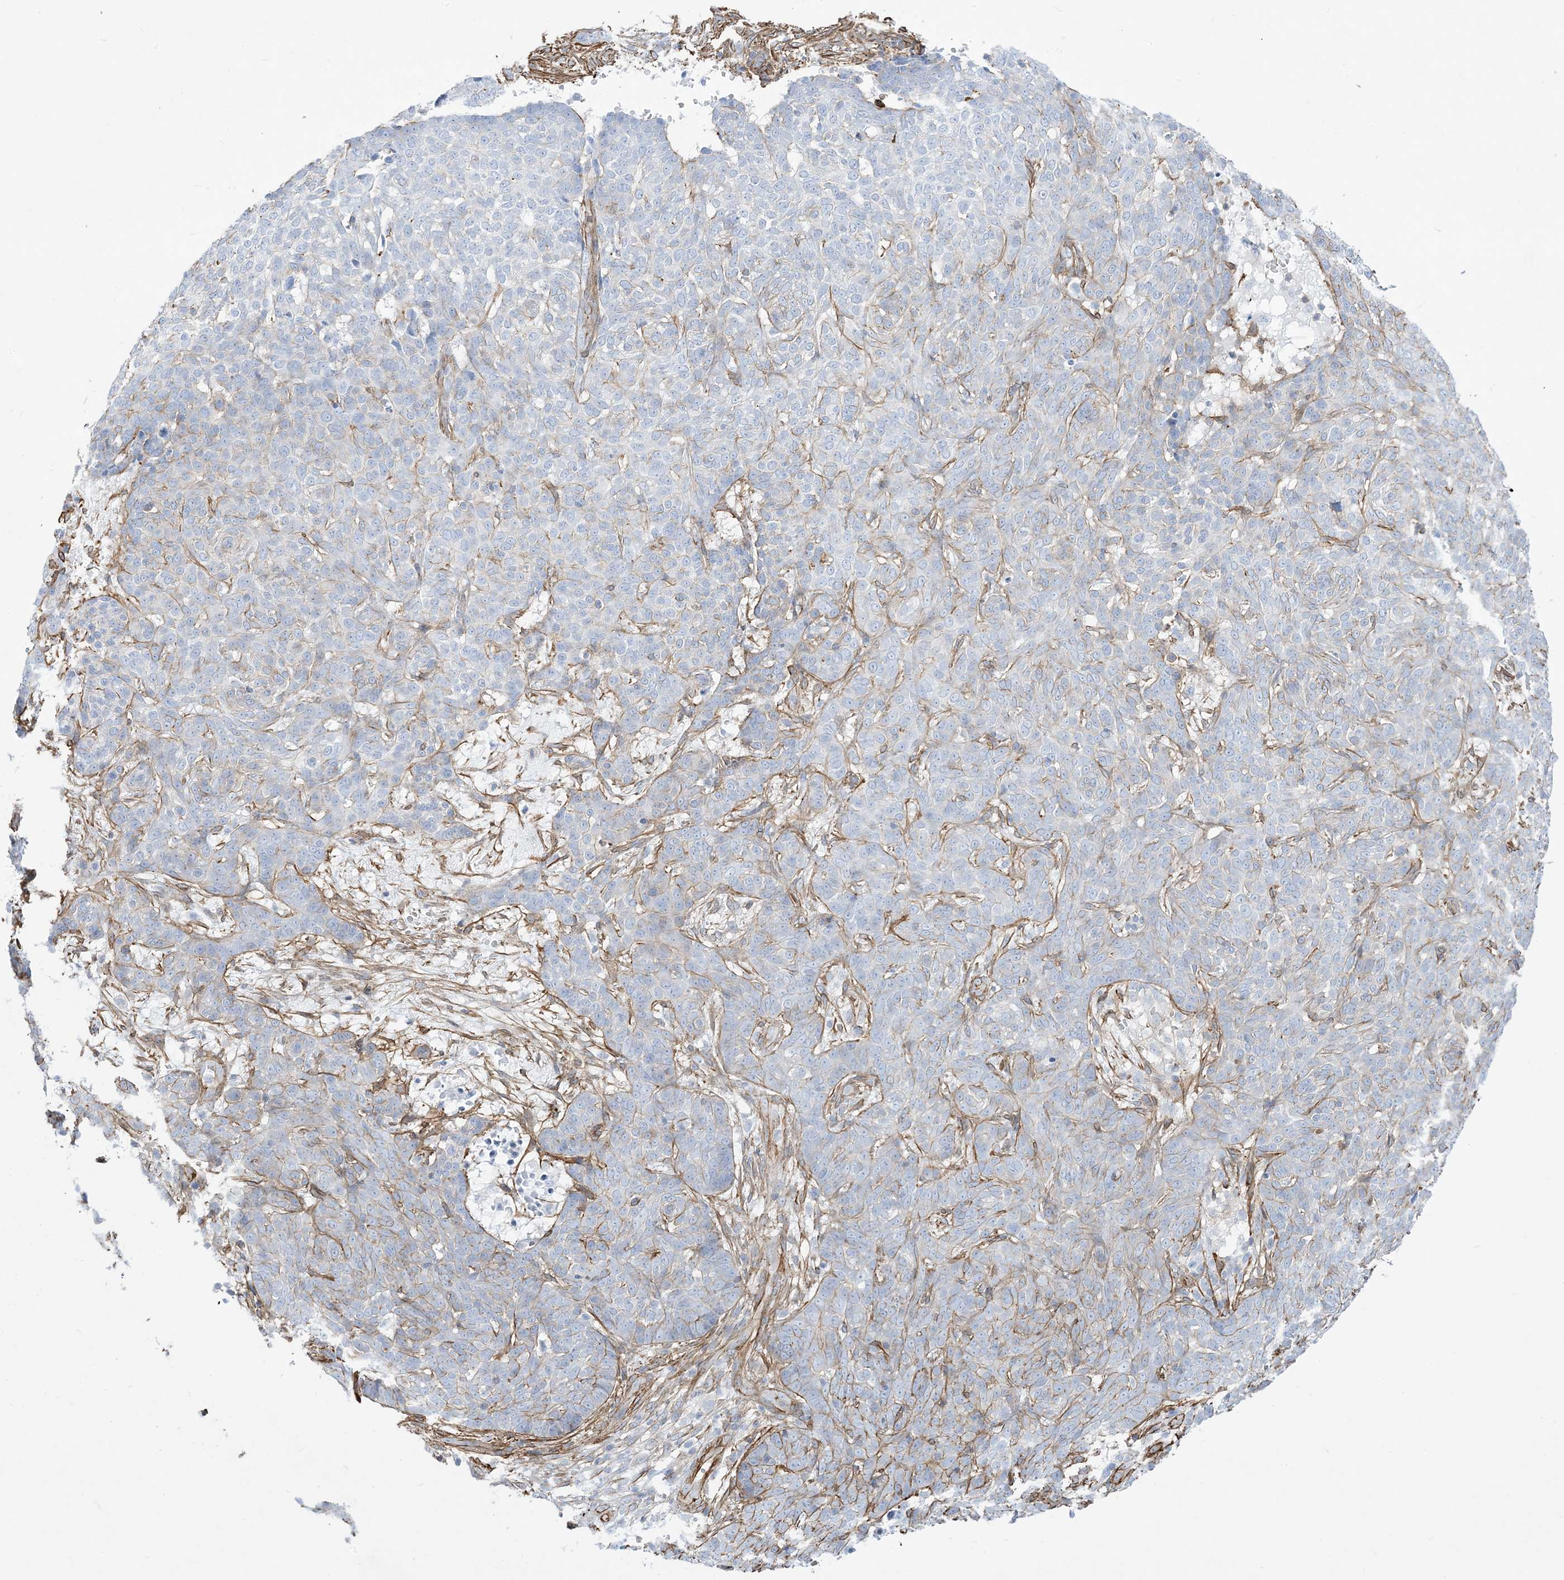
{"staining": {"intensity": "negative", "quantity": "none", "location": "none"}, "tissue": "skin cancer", "cell_type": "Tumor cells", "image_type": "cancer", "snomed": [{"axis": "morphology", "description": "Basal cell carcinoma"}, {"axis": "topography", "description": "Skin"}], "caption": "DAB (3,3'-diaminobenzidine) immunohistochemical staining of skin cancer (basal cell carcinoma) displays no significant positivity in tumor cells. The staining is performed using DAB brown chromogen with nuclei counter-stained in using hematoxylin.", "gene": "B3GNT7", "patient": {"sex": "male", "age": 85}}